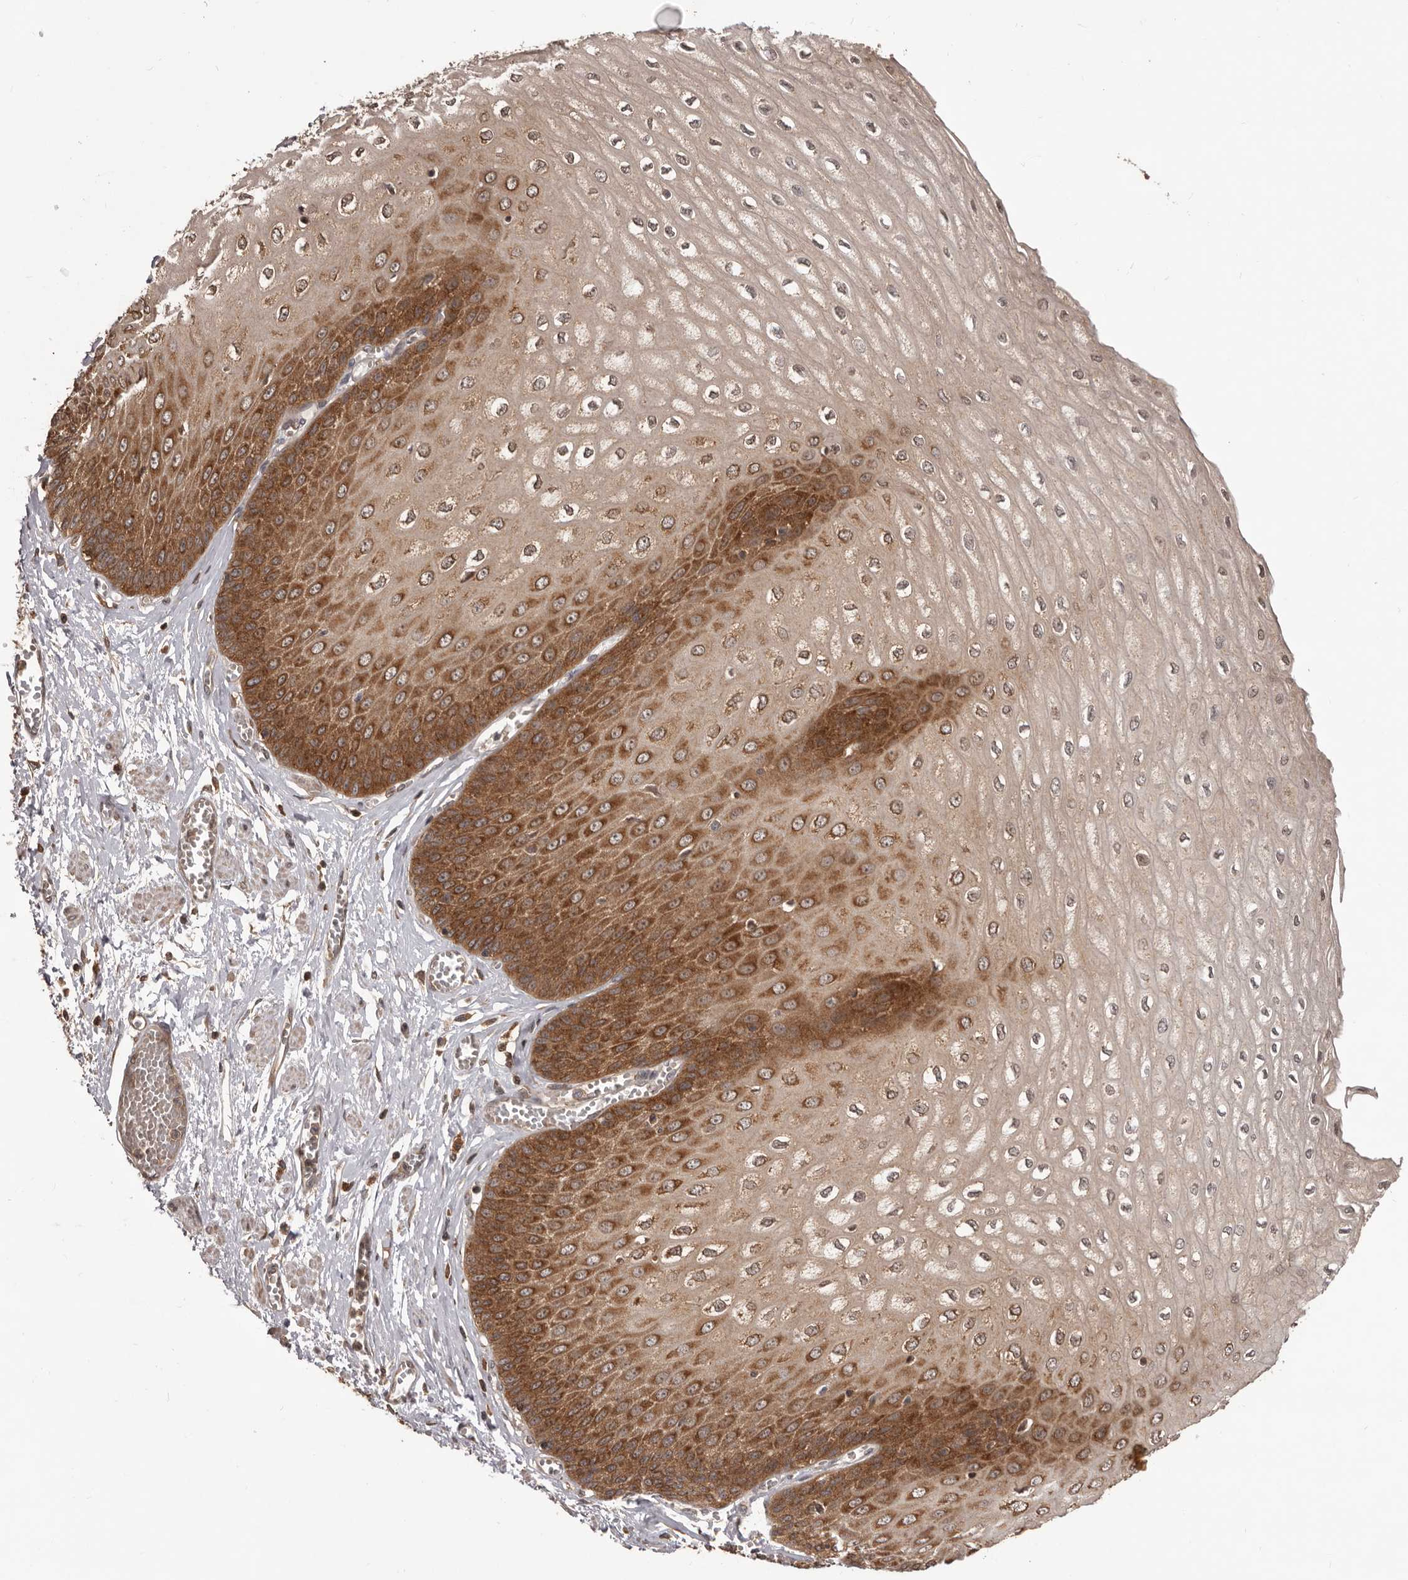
{"staining": {"intensity": "strong", "quantity": ">75%", "location": "cytoplasmic/membranous"}, "tissue": "esophagus", "cell_type": "Squamous epithelial cells", "image_type": "normal", "snomed": [{"axis": "morphology", "description": "Normal tissue, NOS"}, {"axis": "topography", "description": "Esophagus"}], "caption": "Esophagus stained for a protein (brown) displays strong cytoplasmic/membranous positive positivity in approximately >75% of squamous epithelial cells.", "gene": "HBS1L", "patient": {"sex": "male", "age": 60}}